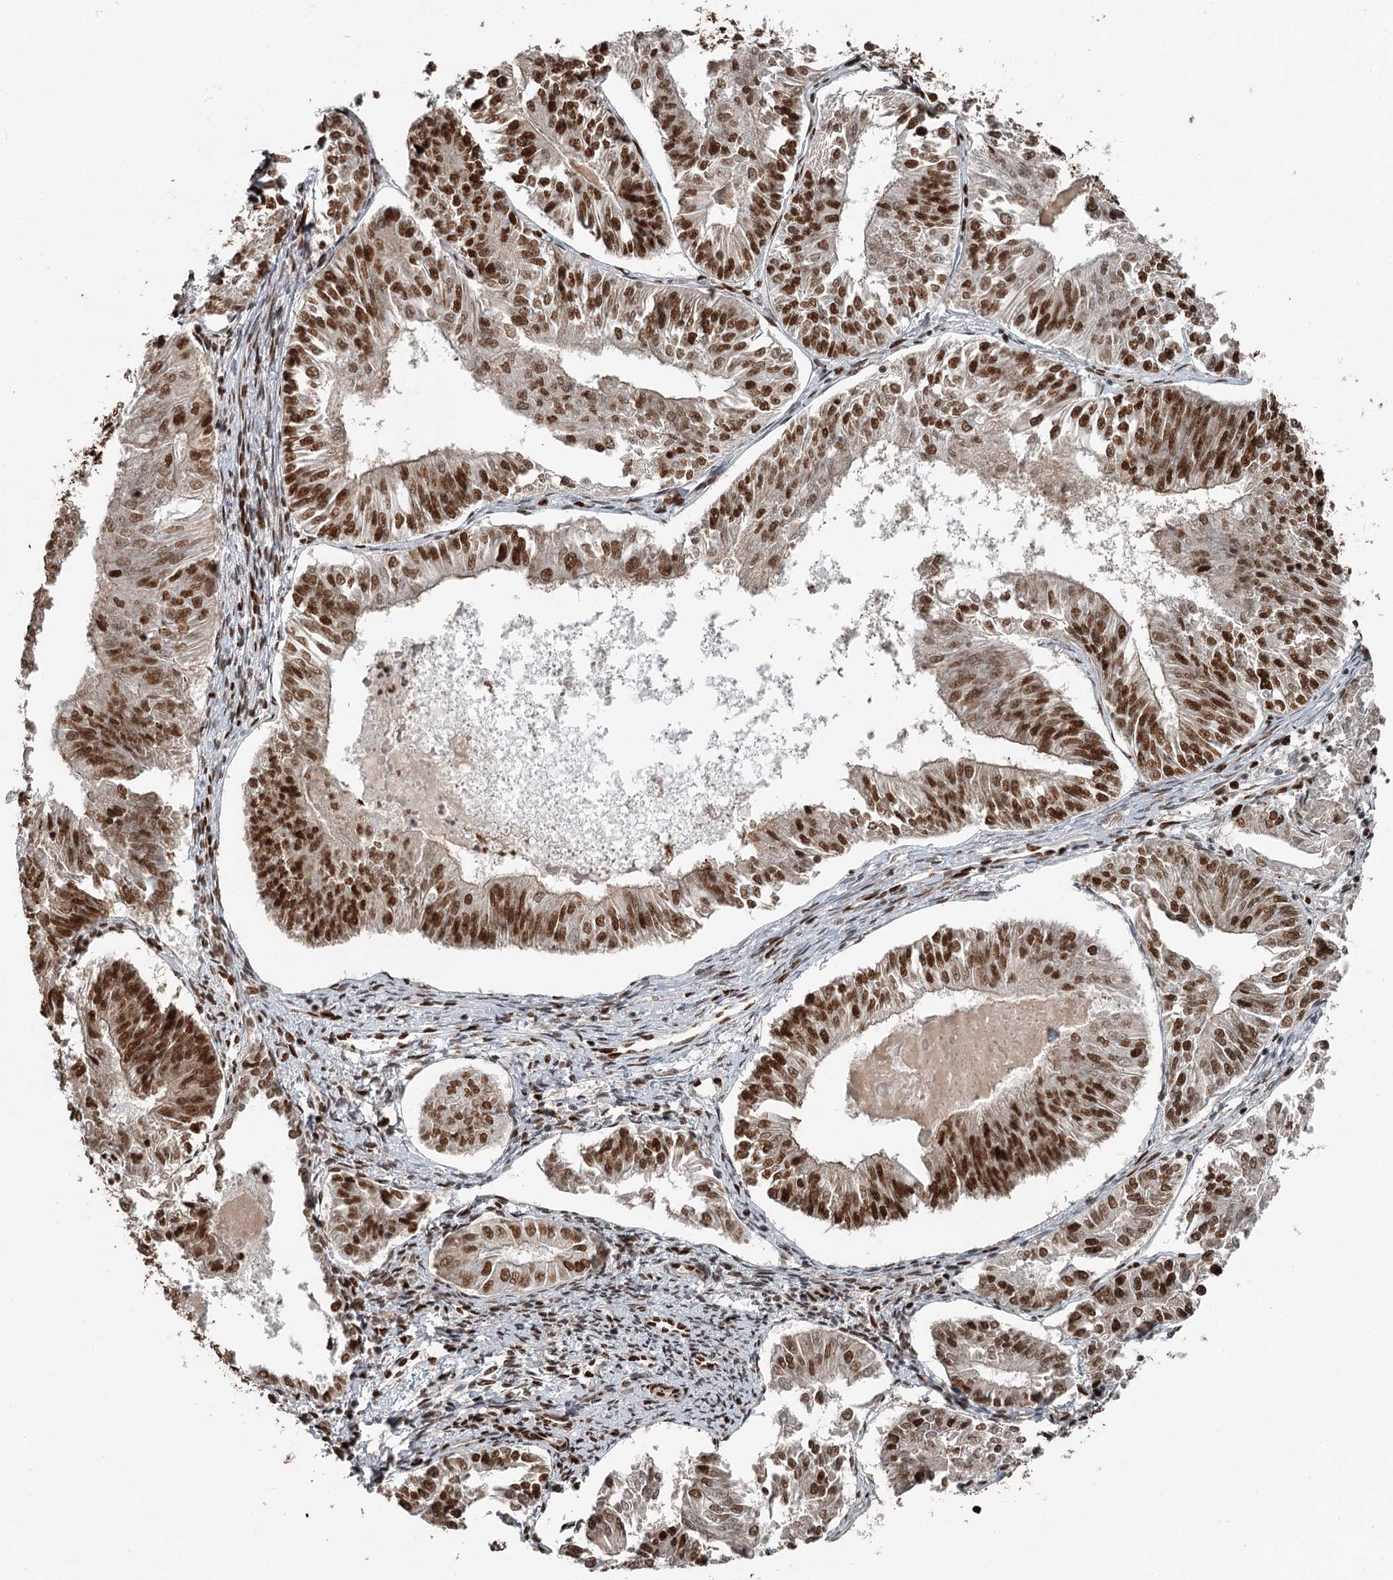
{"staining": {"intensity": "strong", "quantity": "25%-75%", "location": "nuclear"}, "tissue": "endometrial cancer", "cell_type": "Tumor cells", "image_type": "cancer", "snomed": [{"axis": "morphology", "description": "Adenocarcinoma, NOS"}, {"axis": "topography", "description": "Endometrium"}], "caption": "The photomicrograph exhibits immunohistochemical staining of endometrial cancer (adenocarcinoma). There is strong nuclear expression is identified in approximately 25%-75% of tumor cells.", "gene": "RBBP7", "patient": {"sex": "female", "age": 58}}